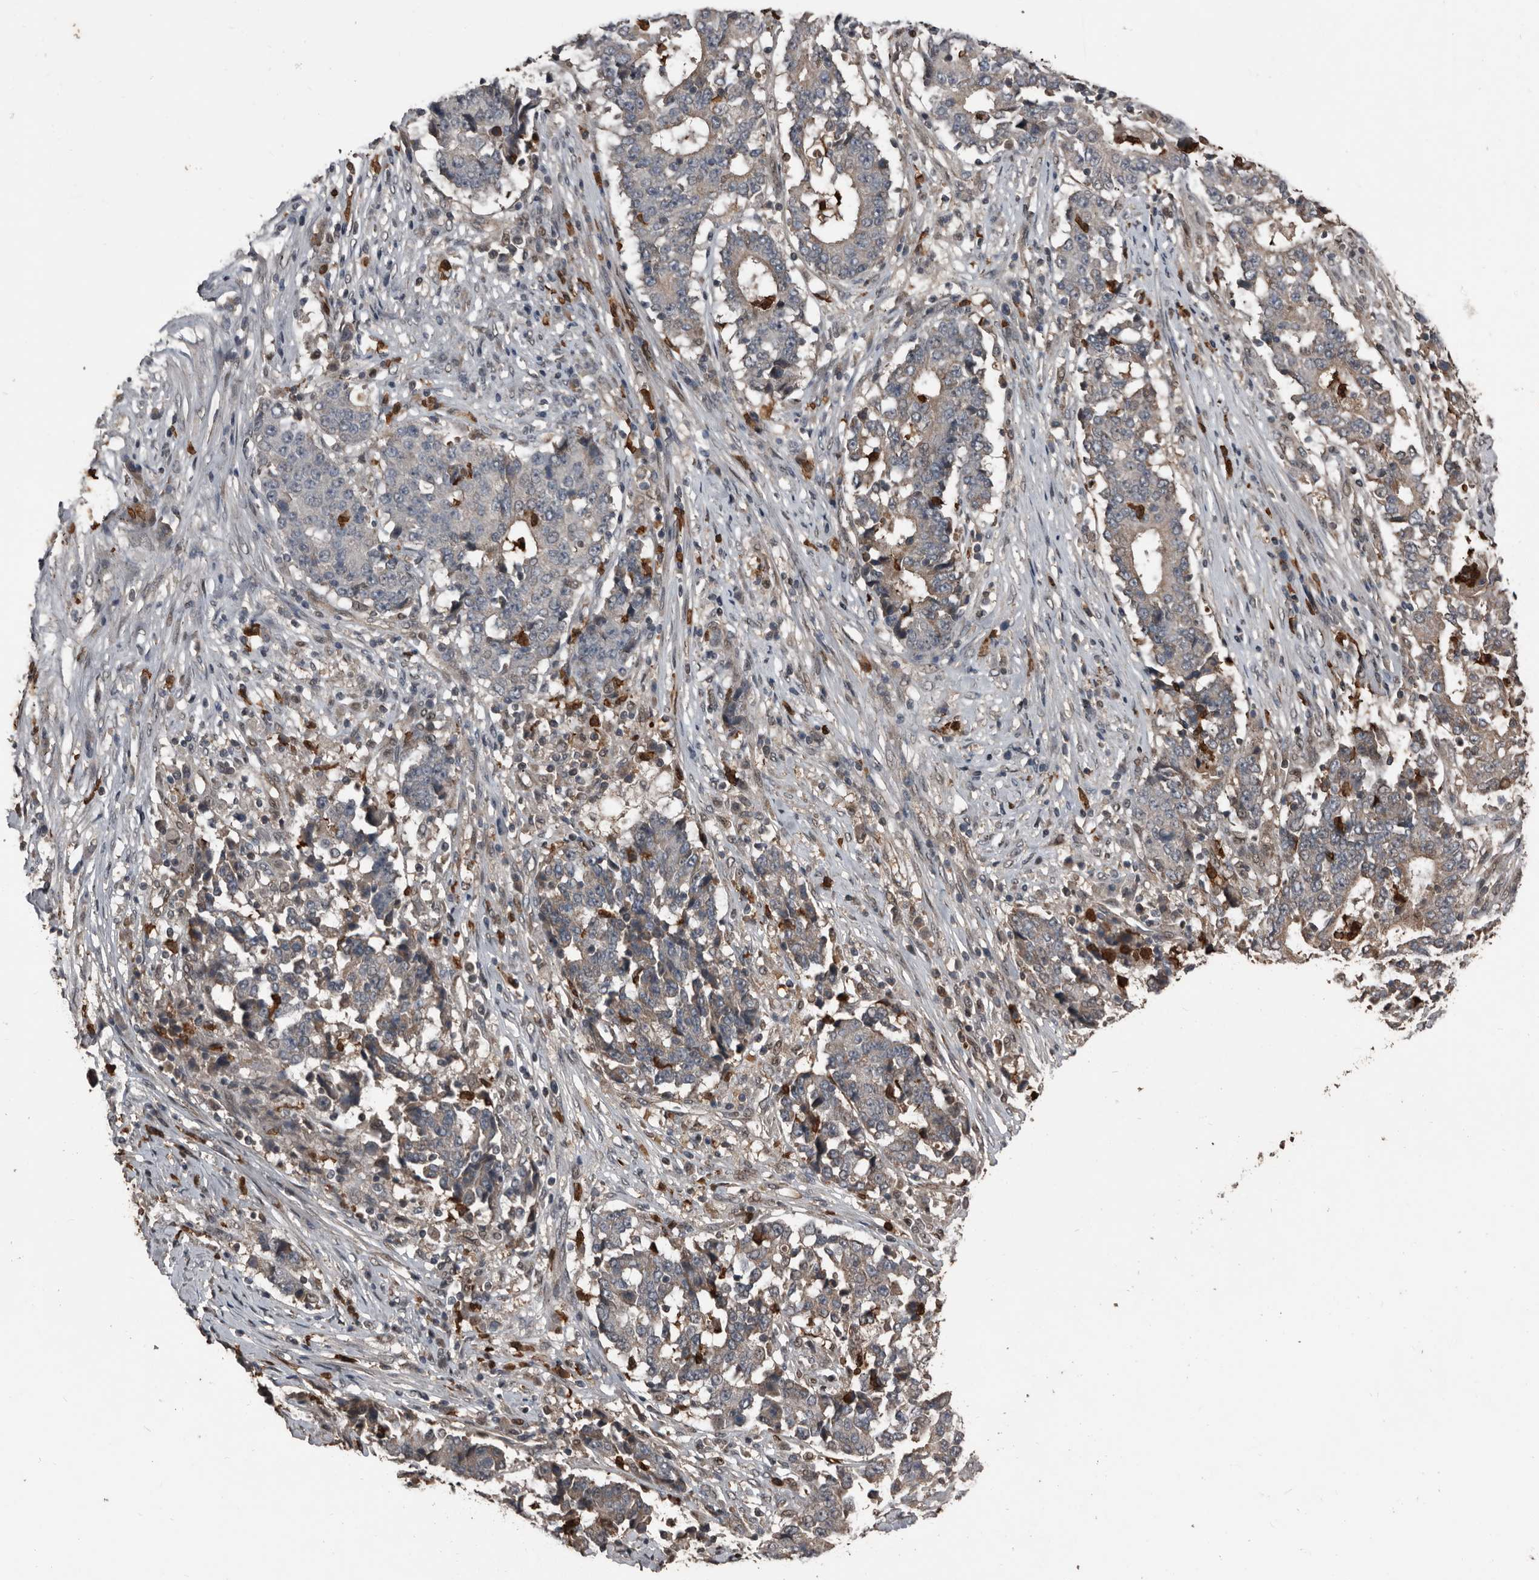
{"staining": {"intensity": "weak", "quantity": "25%-75%", "location": "cytoplasmic/membranous"}, "tissue": "stomach cancer", "cell_type": "Tumor cells", "image_type": "cancer", "snomed": [{"axis": "morphology", "description": "Adenocarcinoma, NOS"}, {"axis": "topography", "description": "Stomach"}], "caption": "Adenocarcinoma (stomach) was stained to show a protein in brown. There is low levels of weak cytoplasmic/membranous expression in approximately 25%-75% of tumor cells. The protein is shown in brown color, while the nuclei are stained blue.", "gene": "FSBP", "patient": {"sex": "male", "age": 59}}